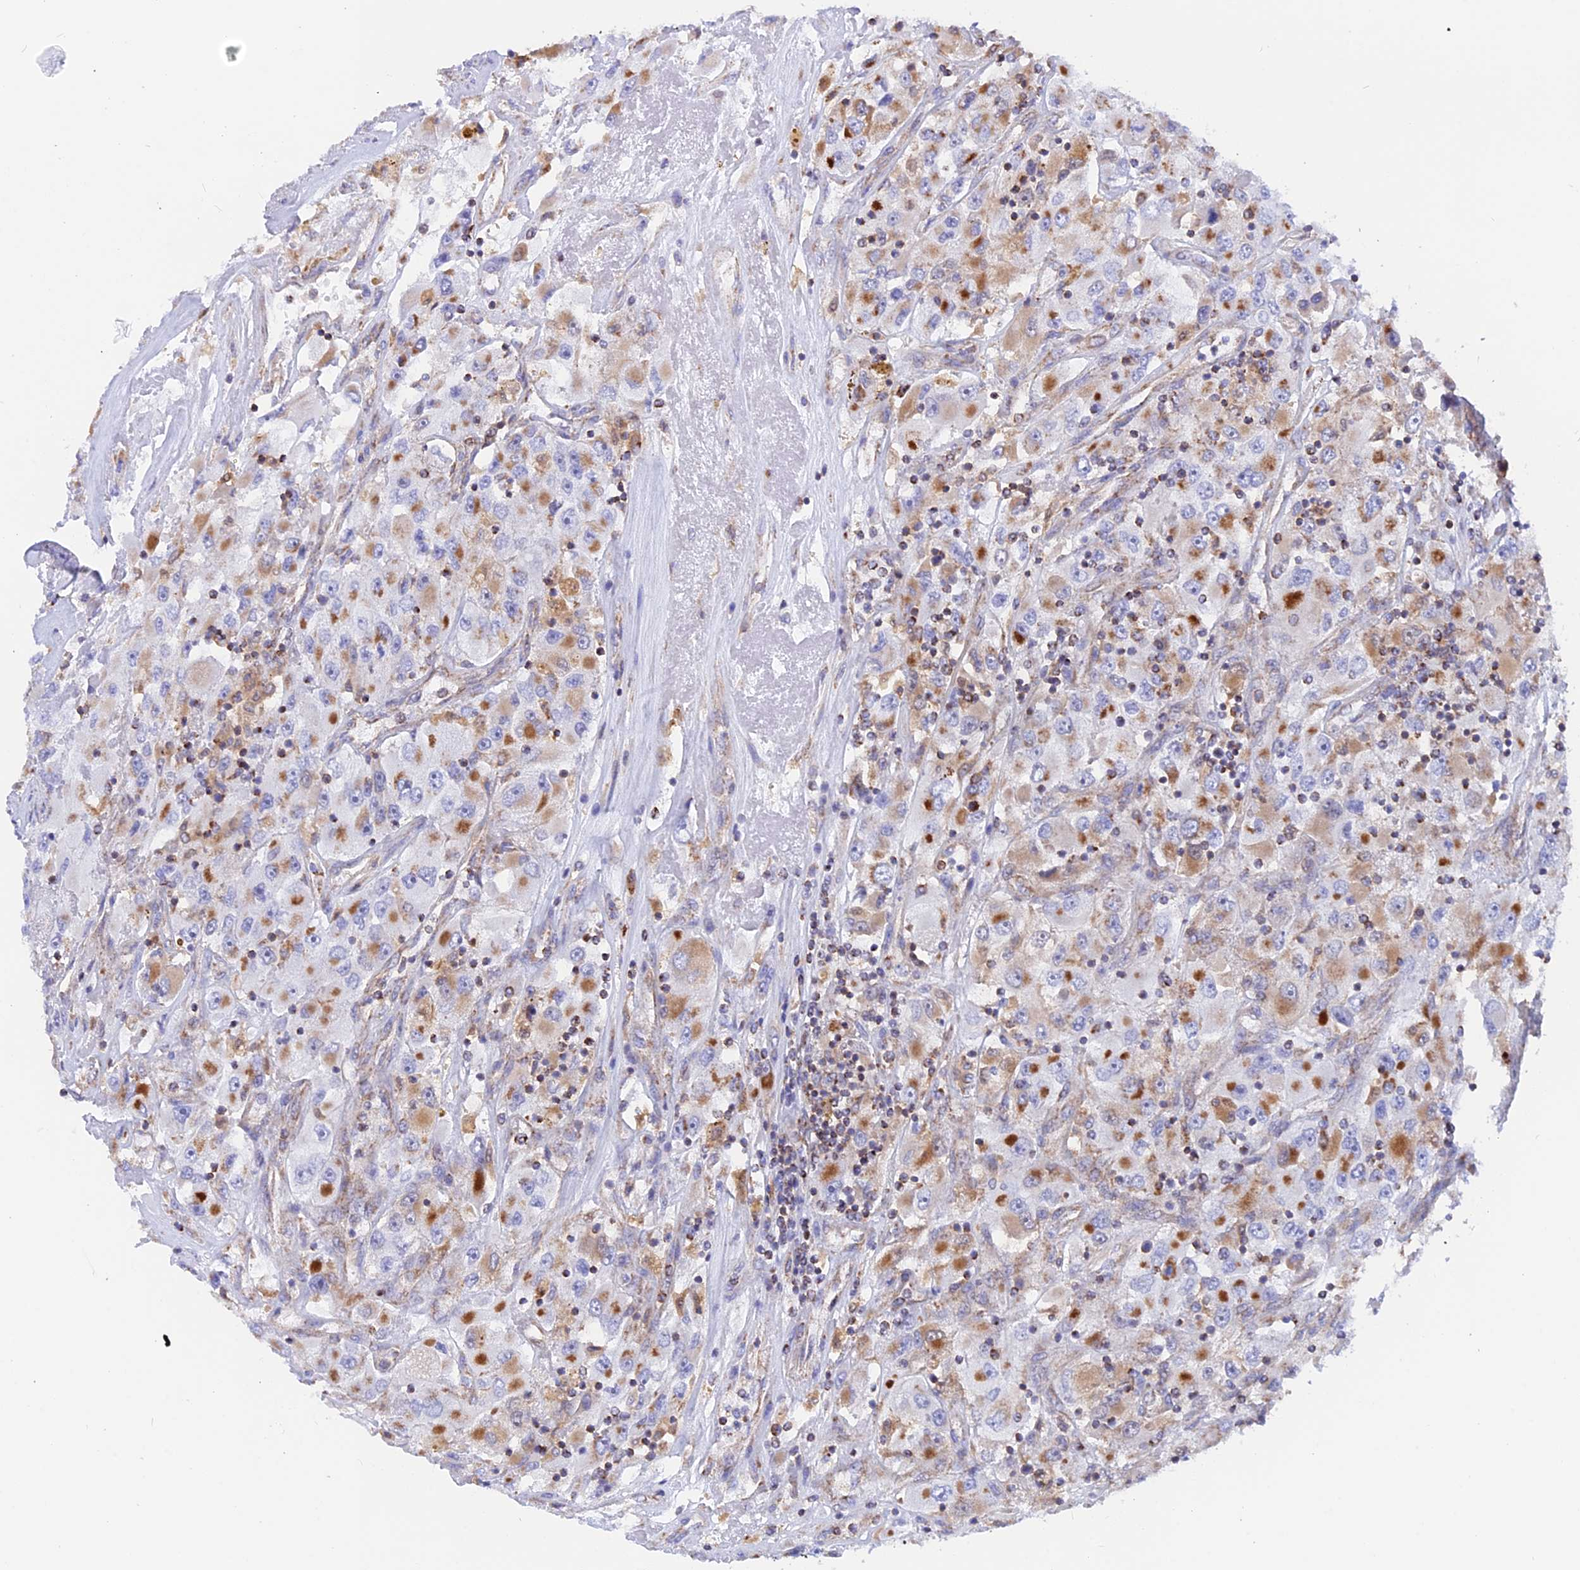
{"staining": {"intensity": "moderate", "quantity": "25%-75%", "location": "cytoplasmic/membranous"}, "tissue": "renal cancer", "cell_type": "Tumor cells", "image_type": "cancer", "snomed": [{"axis": "morphology", "description": "Adenocarcinoma, NOS"}, {"axis": "topography", "description": "Kidney"}], "caption": "About 25%-75% of tumor cells in human renal cancer reveal moderate cytoplasmic/membranous protein positivity as visualized by brown immunohistochemical staining.", "gene": "GCDH", "patient": {"sex": "female", "age": 52}}